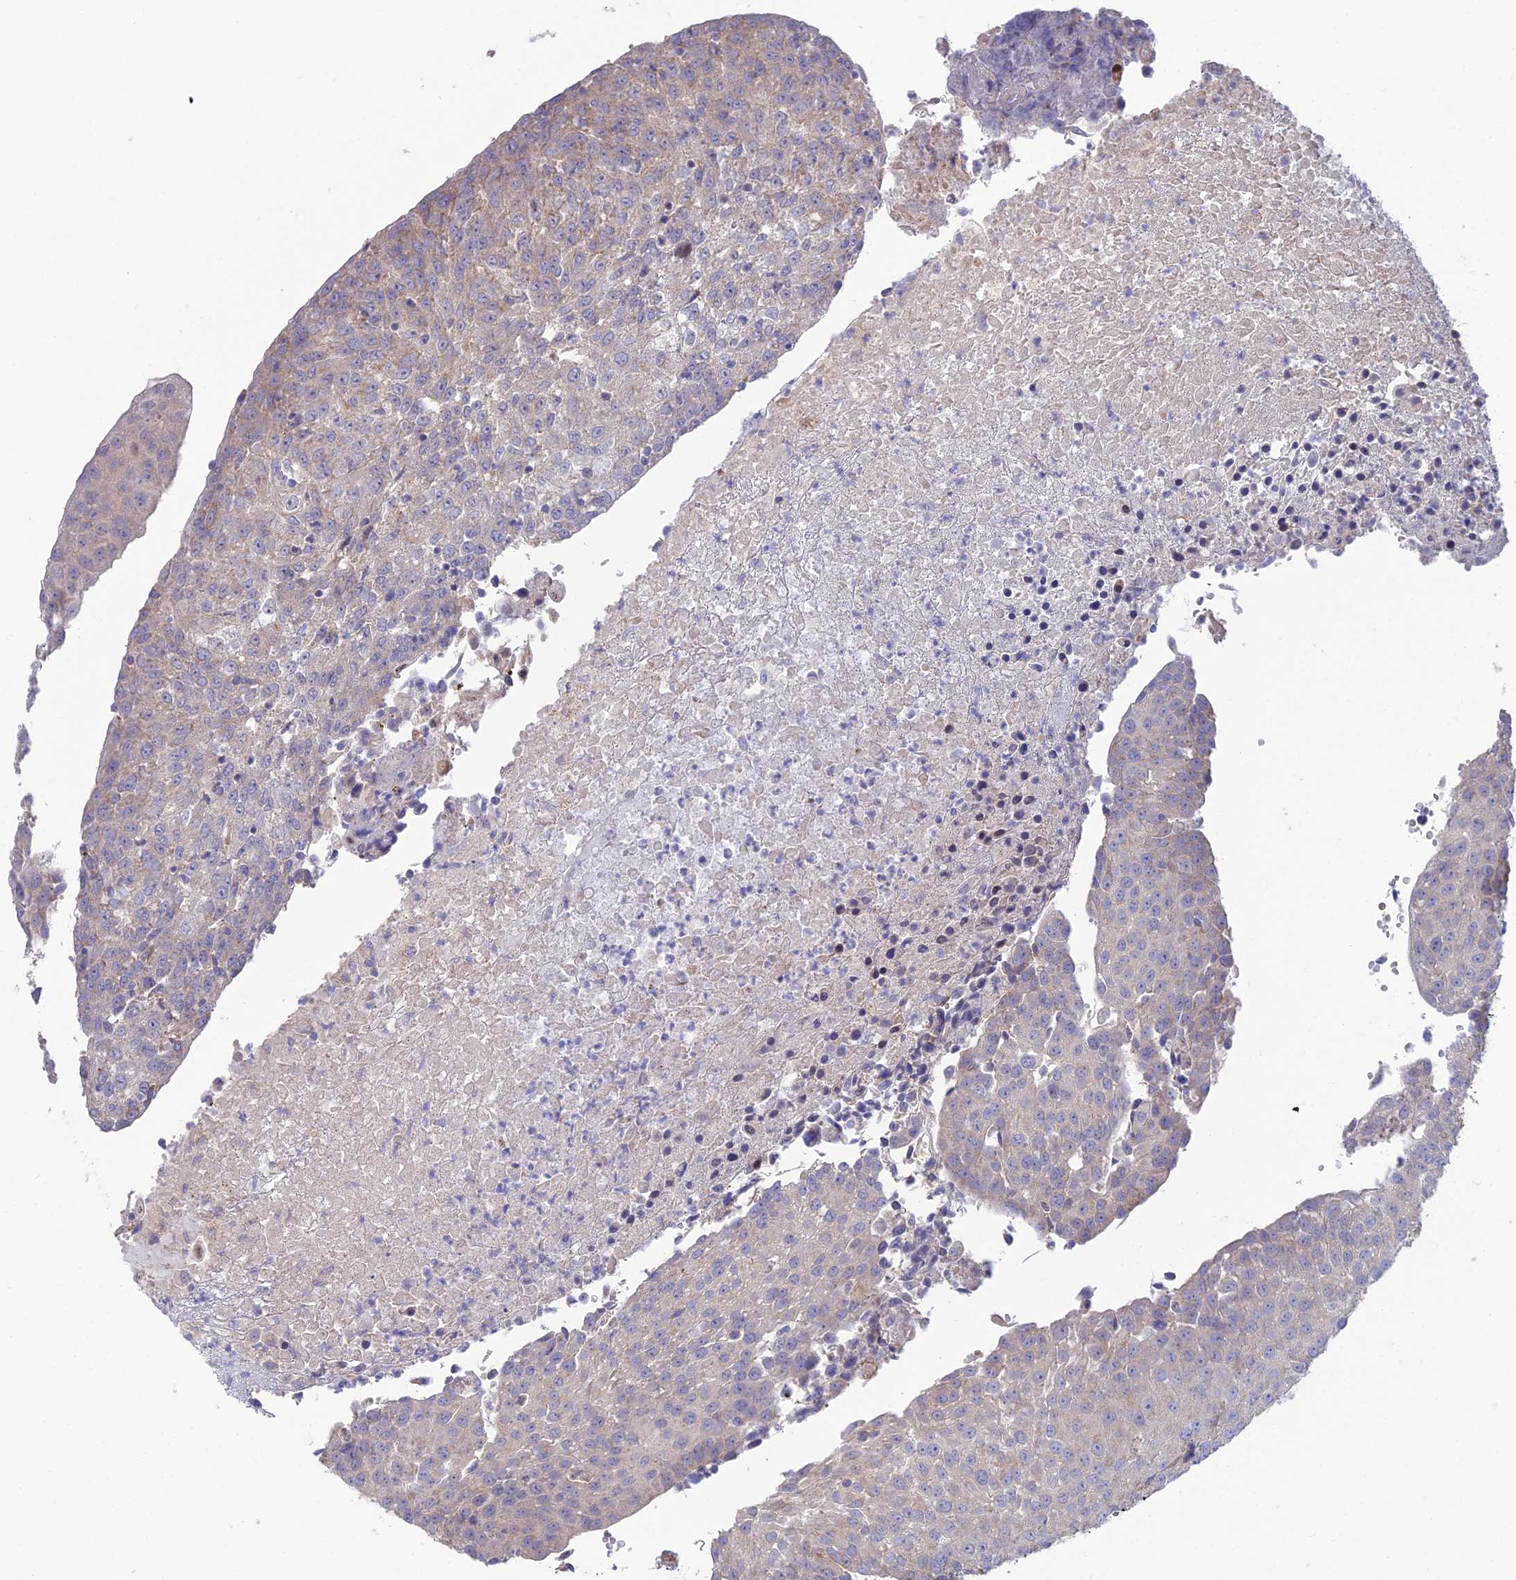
{"staining": {"intensity": "weak", "quantity": "<25%", "location": "cytoplasmic/membranous"}, "tissue": "urothelial cancer", "cell_type": "Tumor cells", "image_type": "cancer", "snomed": [{"axis": "morphology", "description": "Urothelial carcinoma, High grade"}, {"axis": "topography", "description": "Urinary bladder"}], "caption": "Histopathology image shows no protein expression in tumor cells of high-grade urothelial carcinoma tissue.", "gene": "ARL16", "patient": {"sex": "female", "age": 85}}